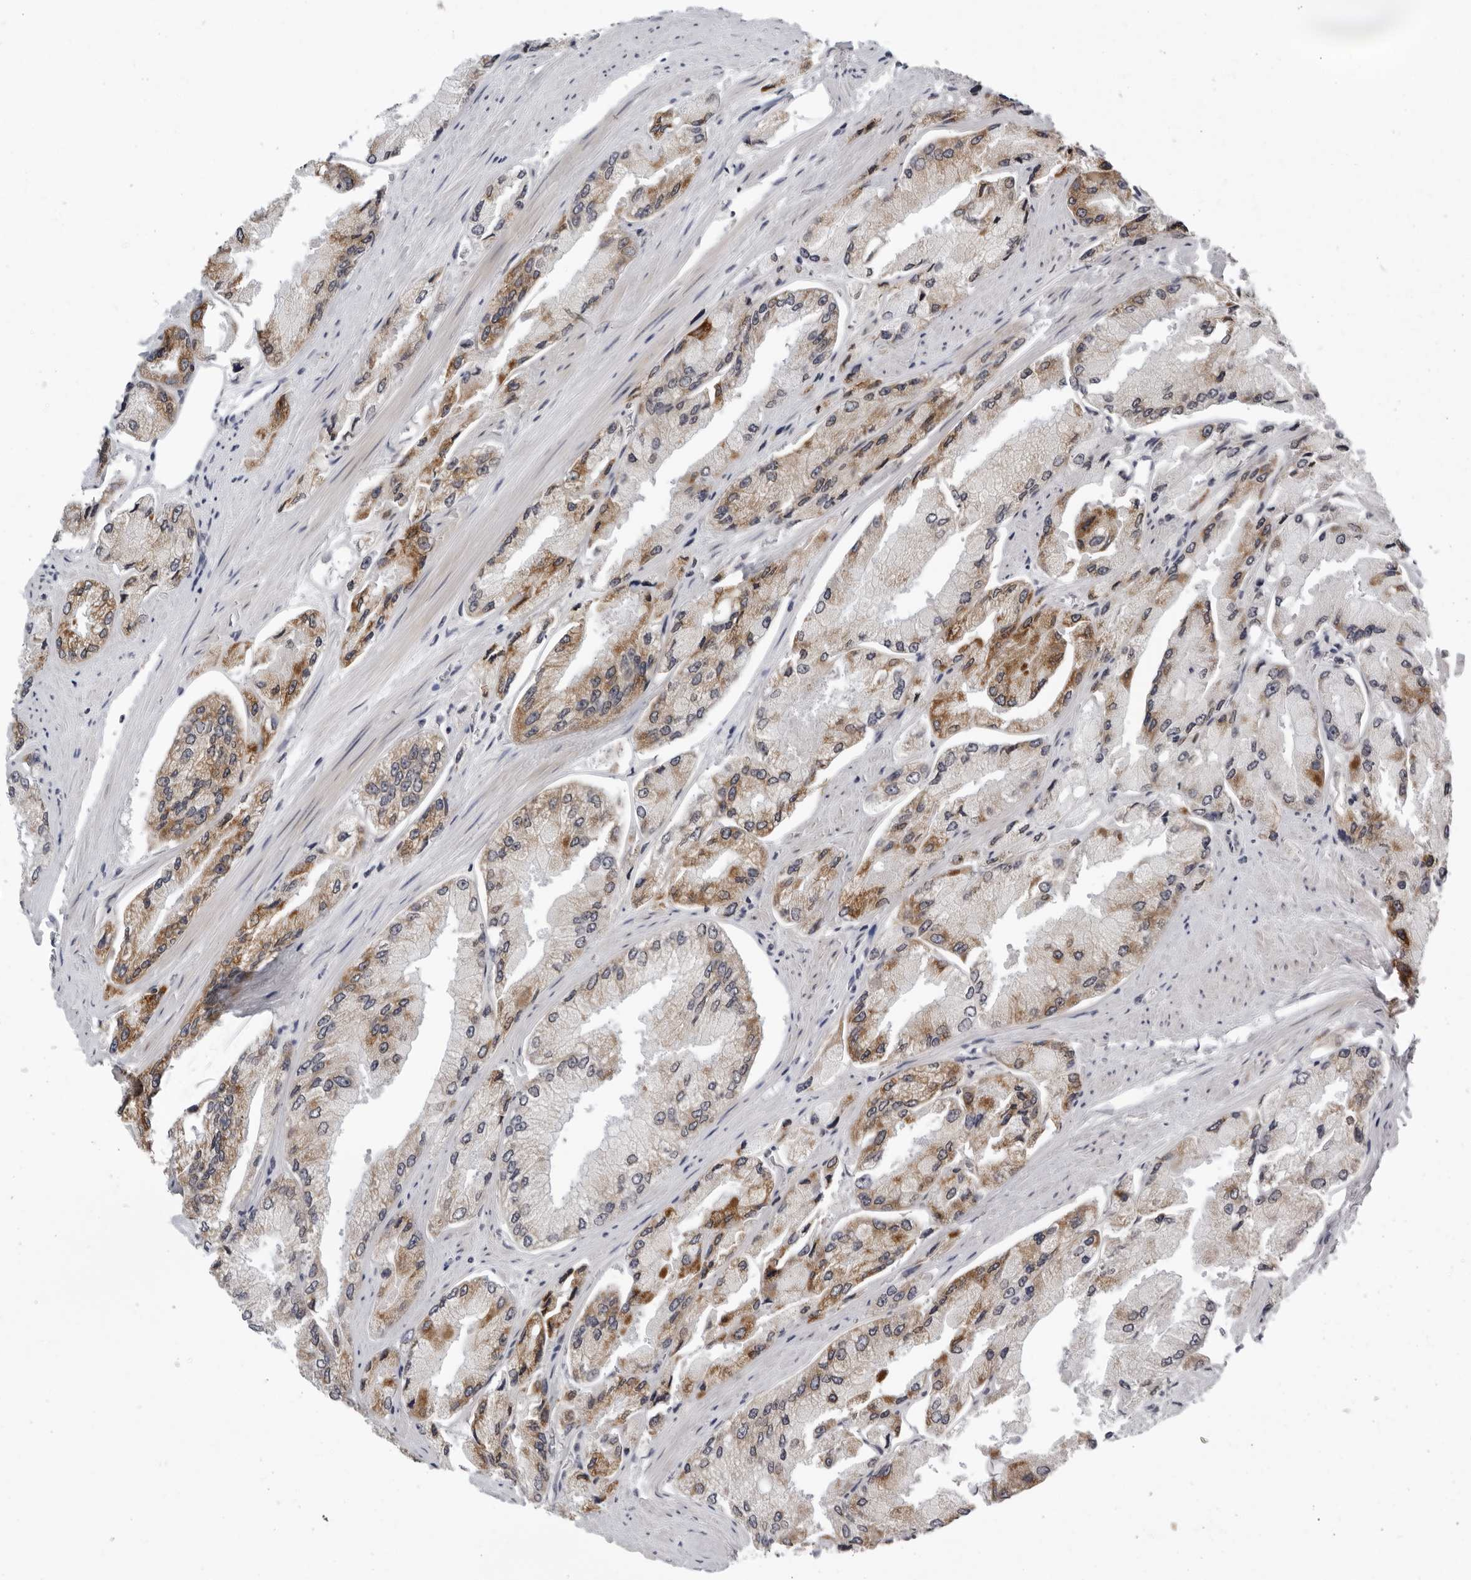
{"staining": {"intensity": "moderate", "quantity": "25%-75%", "location": "cytoplasmic/membranous"}, "tissue": "prostate cancer", "cell_type": "Tumor cells", "image_type": "cancer", "snomed": [{"axis": "morphology", "description": "Adenocarcinoma, High grade"}, {"axis": "topography", "description": "Prostate"}], "caption": "Immunohistochemistry (IHC) of prostate cancer reveals medium levels of moderate cytoplasmic/membranous expression in about 25%-75% of tumor cells.", "gene": "CPT2", "patient": {"sex": "male", "age": 58}}